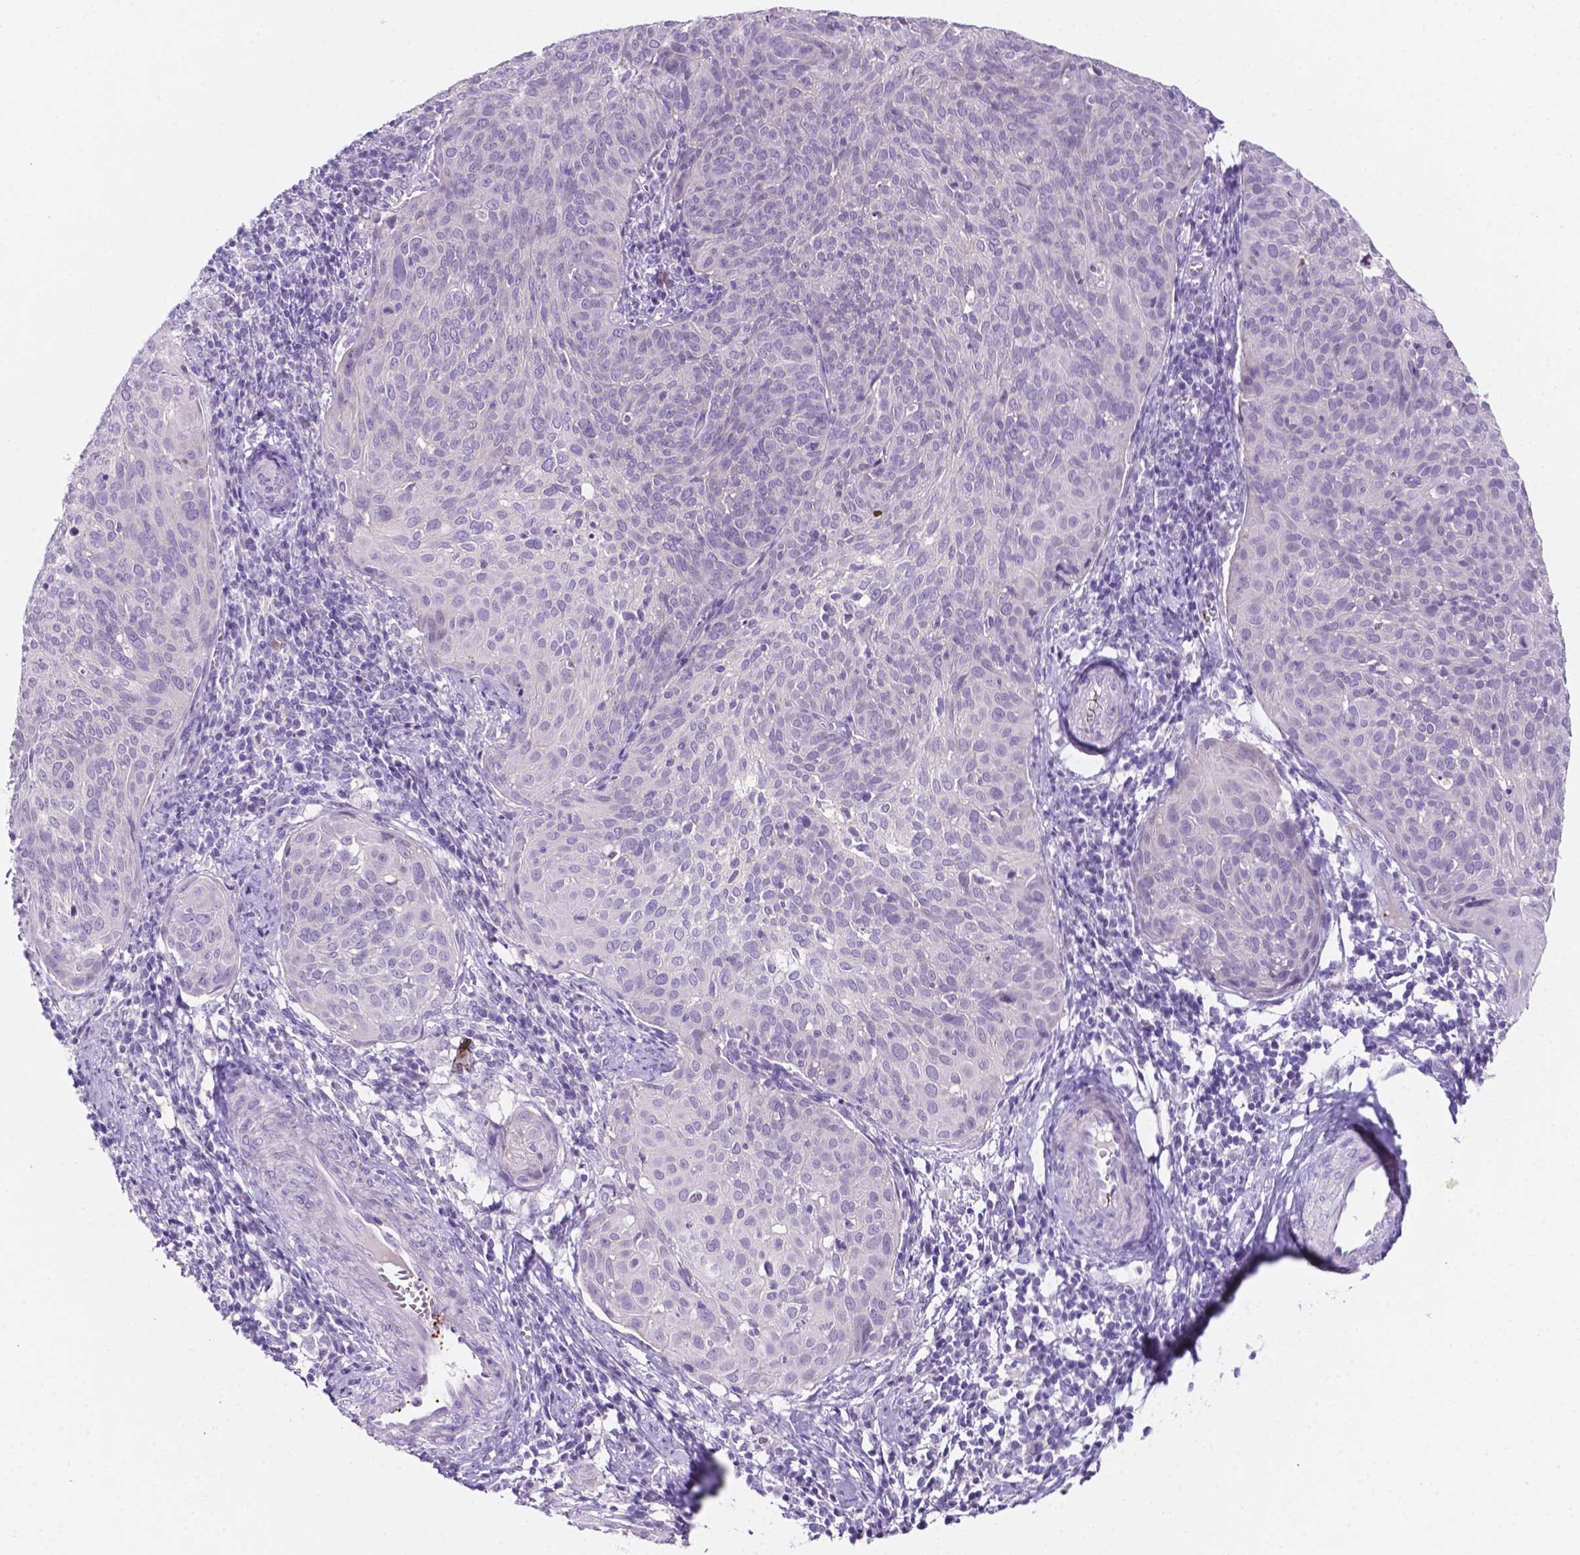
{"staining": {"intensity": "negative", "quantity": "none", "location": "none"}, "tissue": "cervical cancer", "cell_type": "Tumor cells", "image_type": "cancer", "snomed": [{"axis": "morphology", "description": "Squamous cell carcinoma, NOS"}, {"axis": "topography", "description": "Cervix"}], "caption": "This is an immunohistochemistry histopathology image of human squamous cell carcinoma (cervical). There is no expression in tumor cells.", "gene": "EBLN2", "patient": {"sex": "female", "age": 39}}